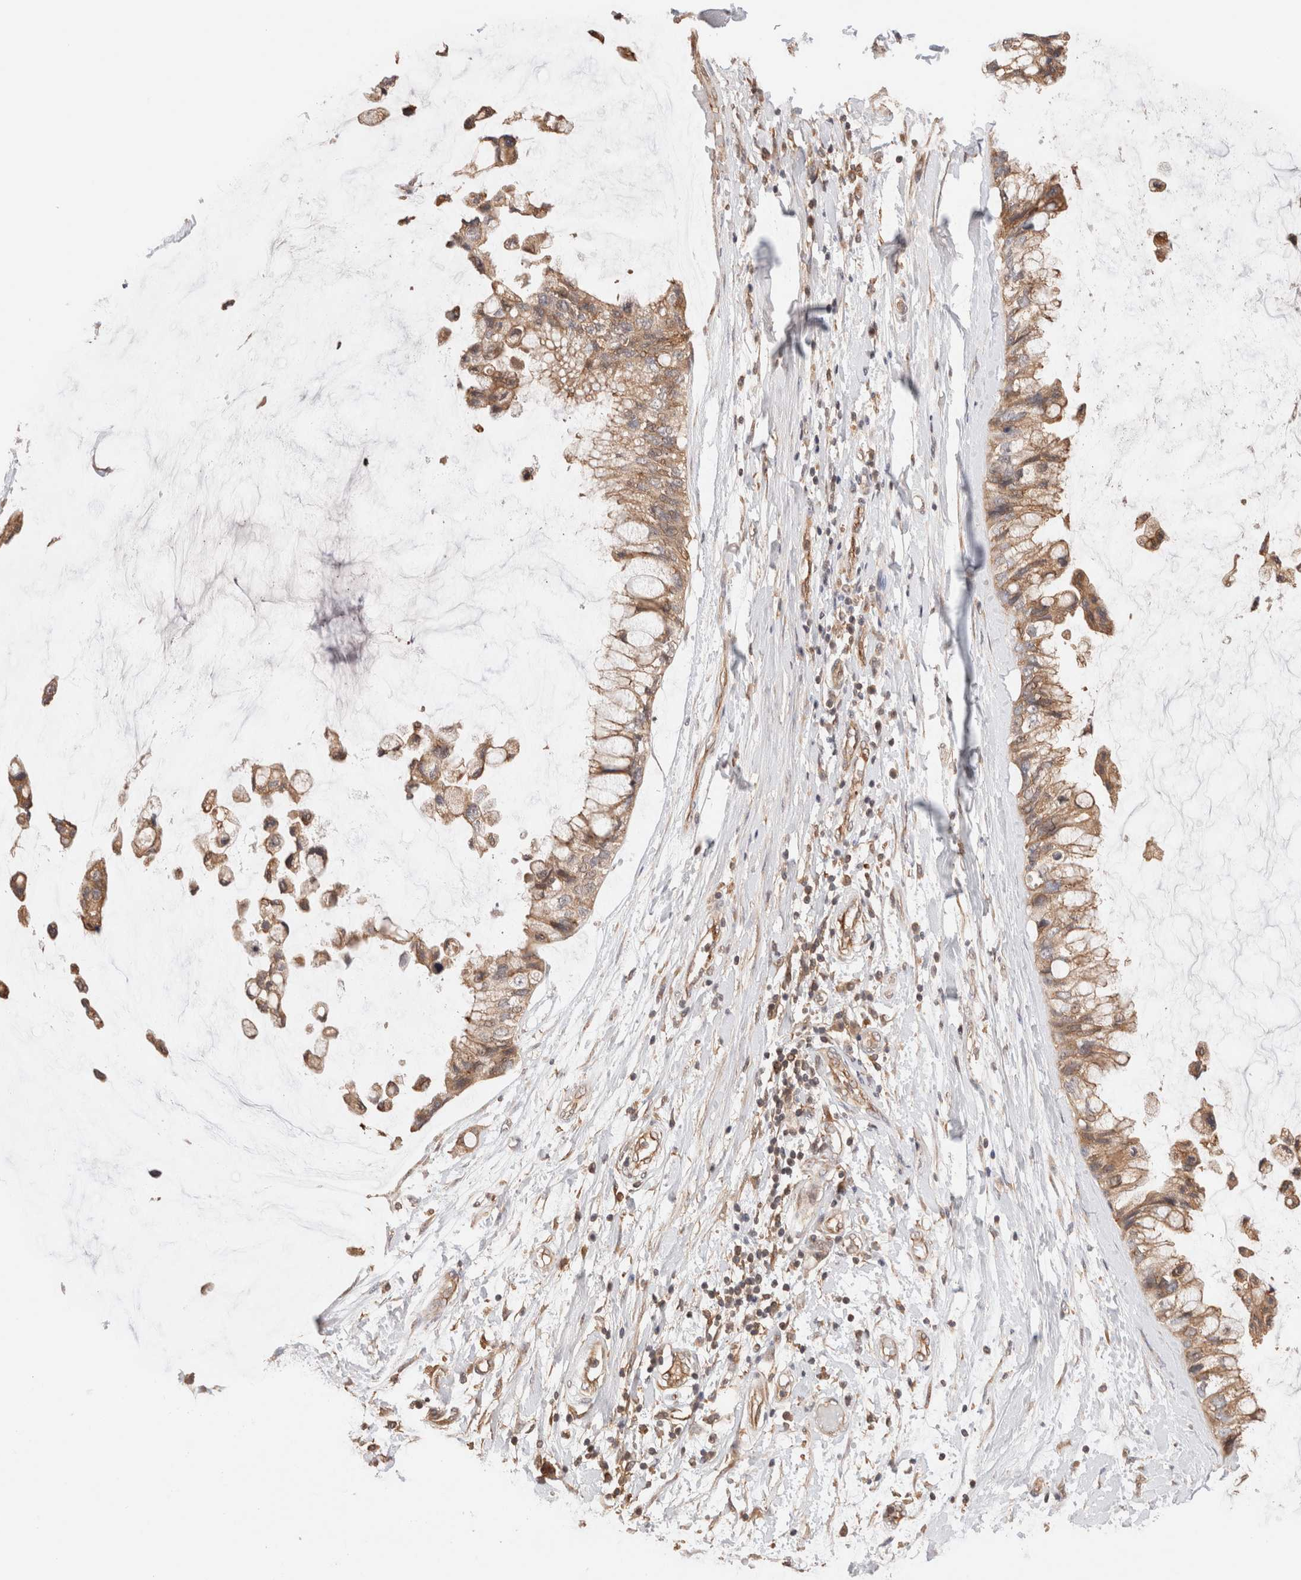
{"staining": {"intensity": "moderate", "quantity": ">75%", "location": "cytoplasmic/membranous"}, "tissue": "ovarian cancer", "cell_type": "Tumor cells", "image_type": "cancer", "snomed": [{"axis": "morphology", "description": "Cystadenocarcinoma, mucinous, NOS"}, {"axis": "topography", "description": "Ovary"}], "caption": "This photomicrograph displays IHC staining of human ovarian mucinous cystadenocarcinoma, with medium moderate cytoplasmic/membranous expression in about >75% of tumor cells.", "gene": "SIKE1", "patient": {"sex": "female", "age": 39}}